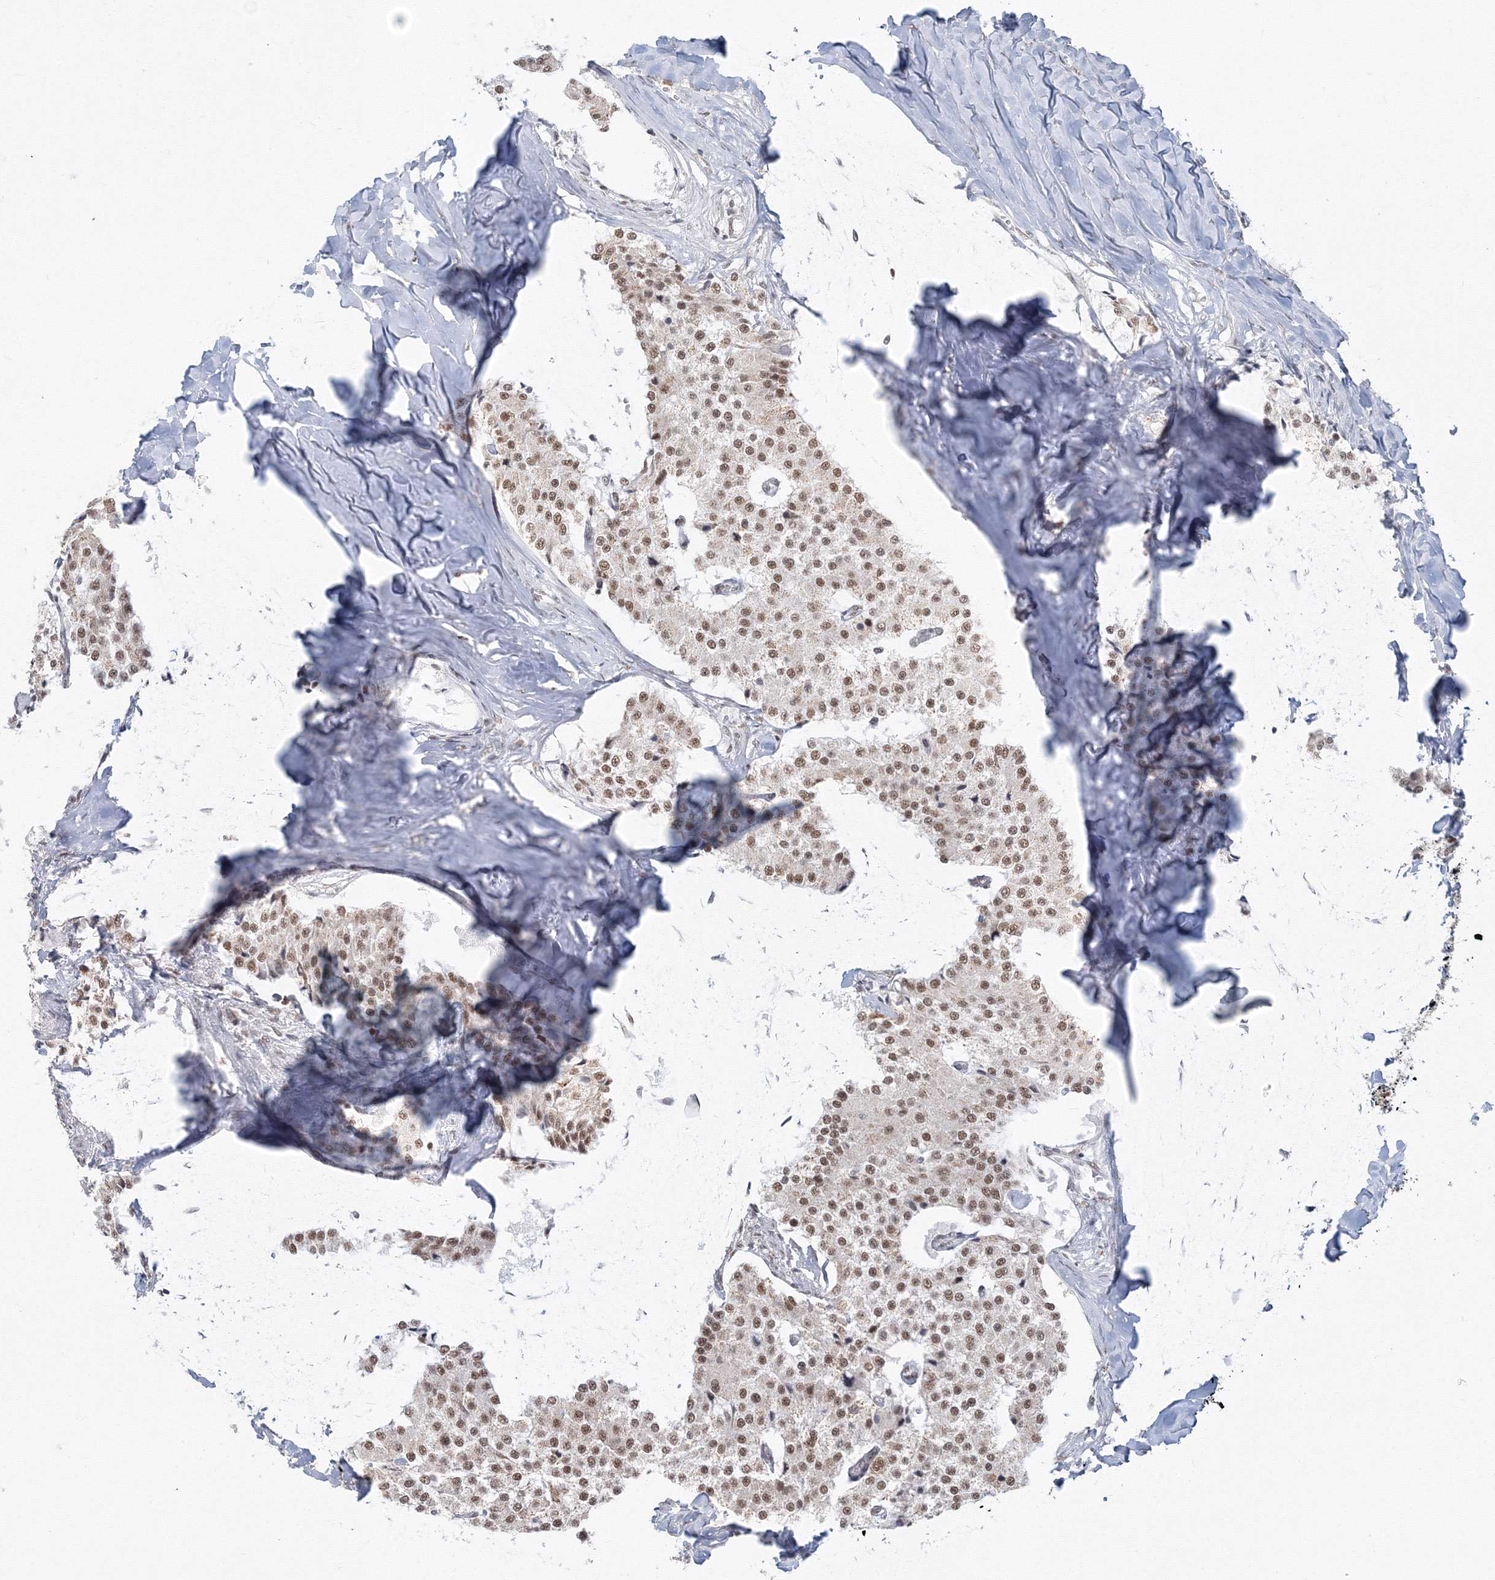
{"staining": {"intensity": "moderate", "quantity": ">75%", "location": "nuclear"}, "tissue": "carcinoid", "cell_type": "Tumor cells", "image_type": "cancer", "snomed": [{"axis": "morphology", "description": "Carcinoid, malignant, NOS"}, {"axis": "topography", "description": "Colon"}], "caption": "Approximately >75% of tumor cells in human carcinoid exhibit moderate nuclear protein positivity as visualized by brown immunohistochemical staining.", "gene": "PPP4R2", "patient": {"sex": "female", "age": 52}}